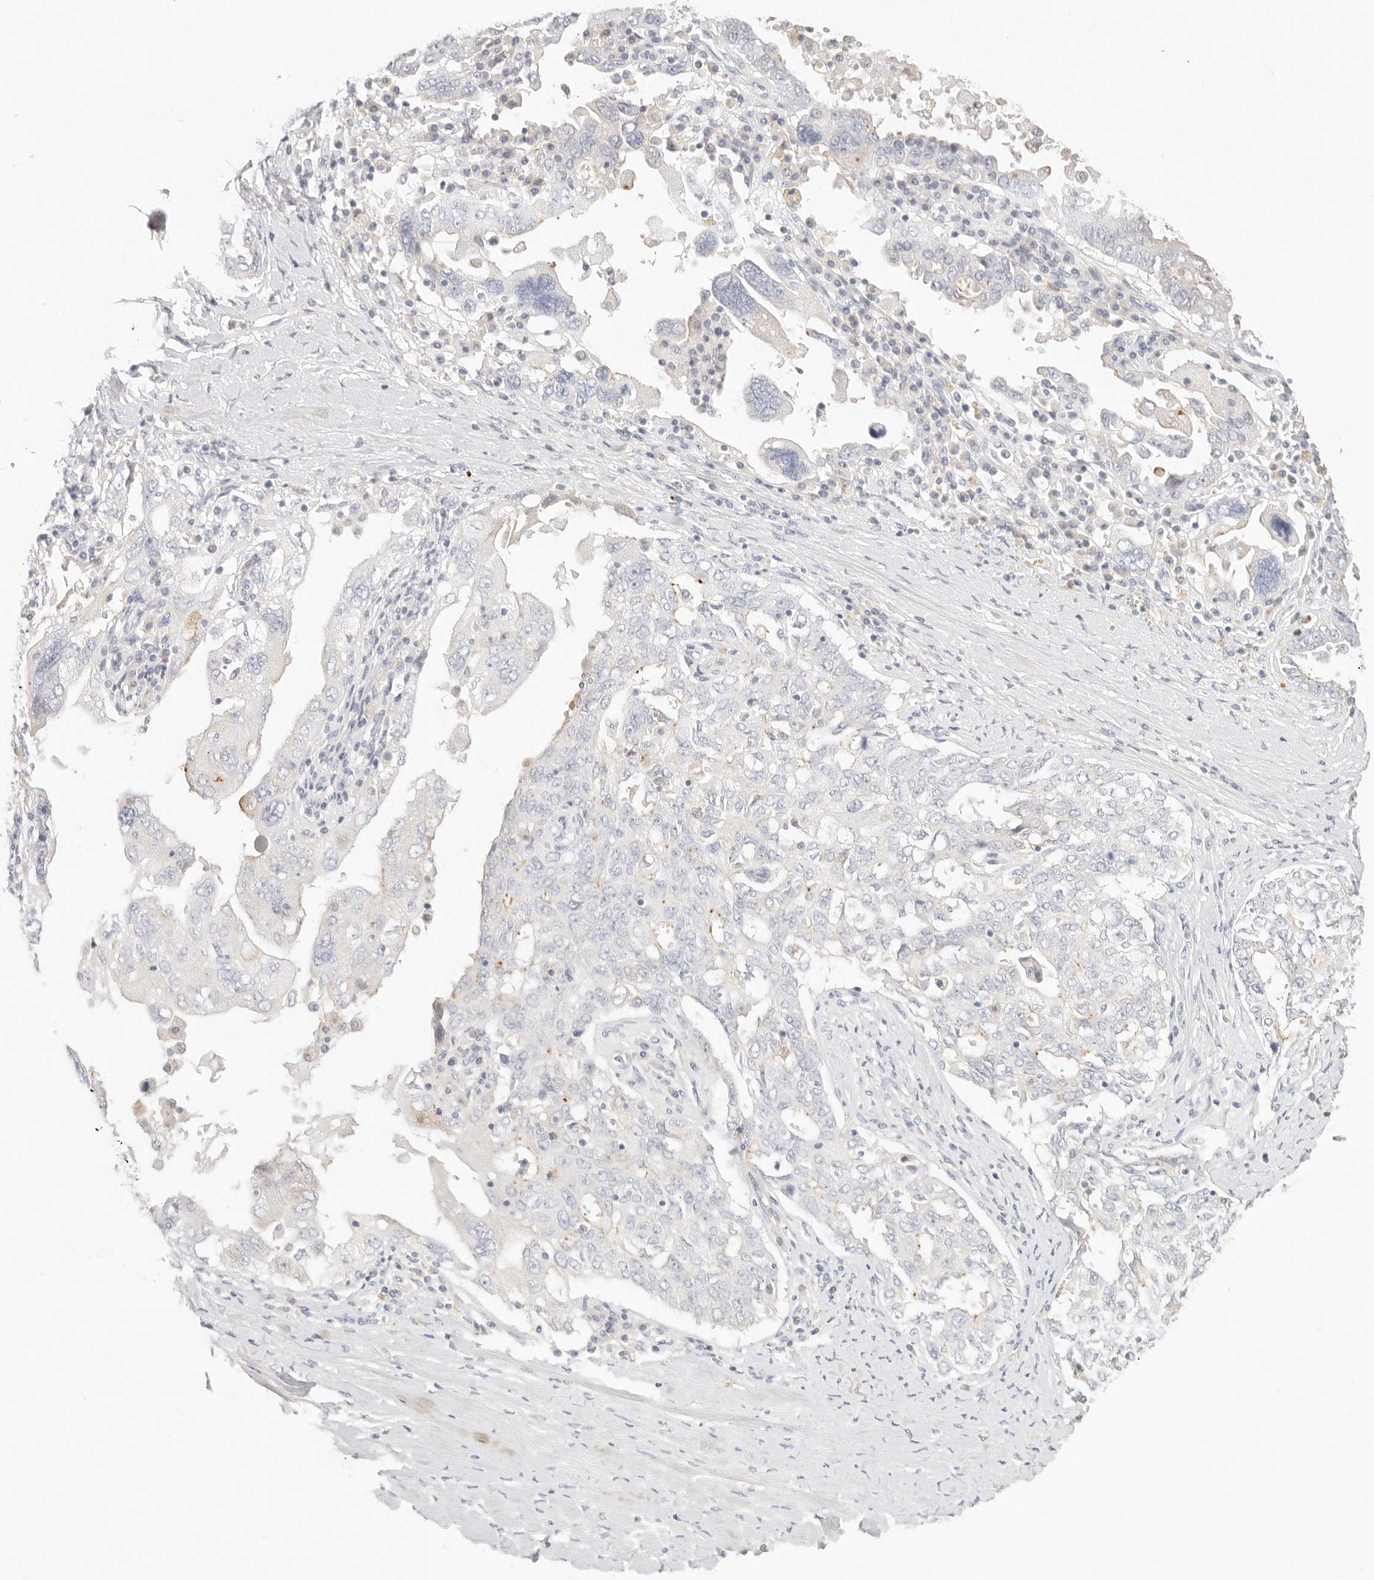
{"staining": {"intensity": "negative", "quantity": "none", "location": "none"}, "tissue": "ovarian cancer", "cell_type": "Tumor cells", "image_type": "cancer", "snomed": [{"axis": "morphology", "description": "Carcinoma, endometroid"}, {"axis": "topography", "description": "Ovary"}], "caption": "This is an immunohistochemistry (IHC) image of endometroid carcinoma (ovarian). There is no positivity in tumor cells.", "gene": "CEP120", "patient": {"sex": "female", "age": 62}}